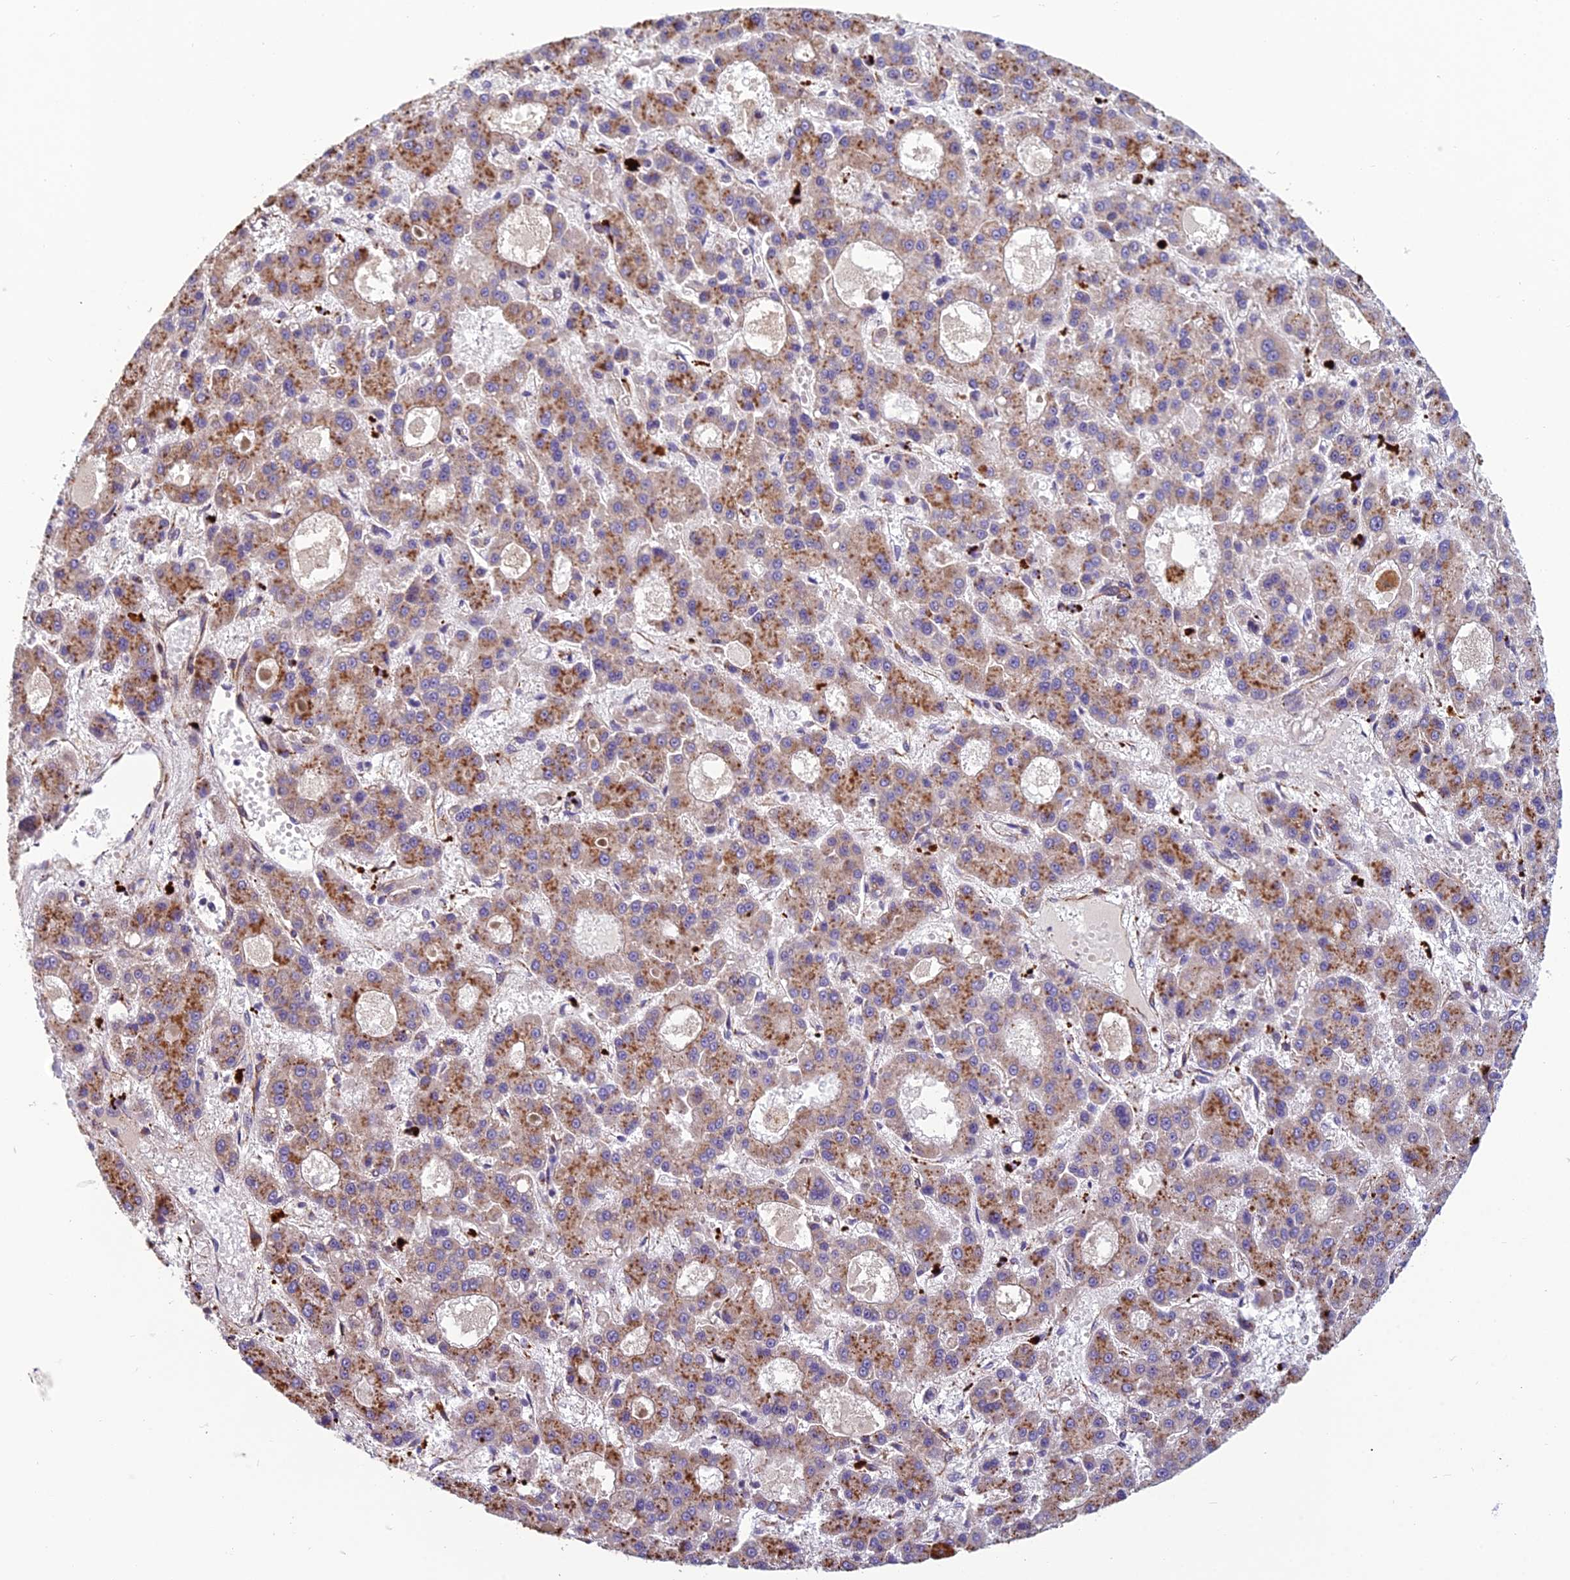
{"staining": {"intensity": "moderate", "quantity": "25%-75%", "location": "cytoplasmic/membranous"}, "tissue": "liver cancer", "cell_type": "Tumor cells", "image_type": "cancer", "snomed": [{"axis": "morphology", "description": "Carcinoma, Hepatocellular, NOS"}, {"axis": "topography", "description": "Liver"}], "caption": "Immunohistochemistry (IHC) of human liver cancer (hepatocellular carcinoma) exhibits medium levels of moderate cytoplasmic/membranous positivity in approximately 25%-75% of tumor cells.", "gene": "SPDL1", "patient": {"sex": "male", "age": 70}}